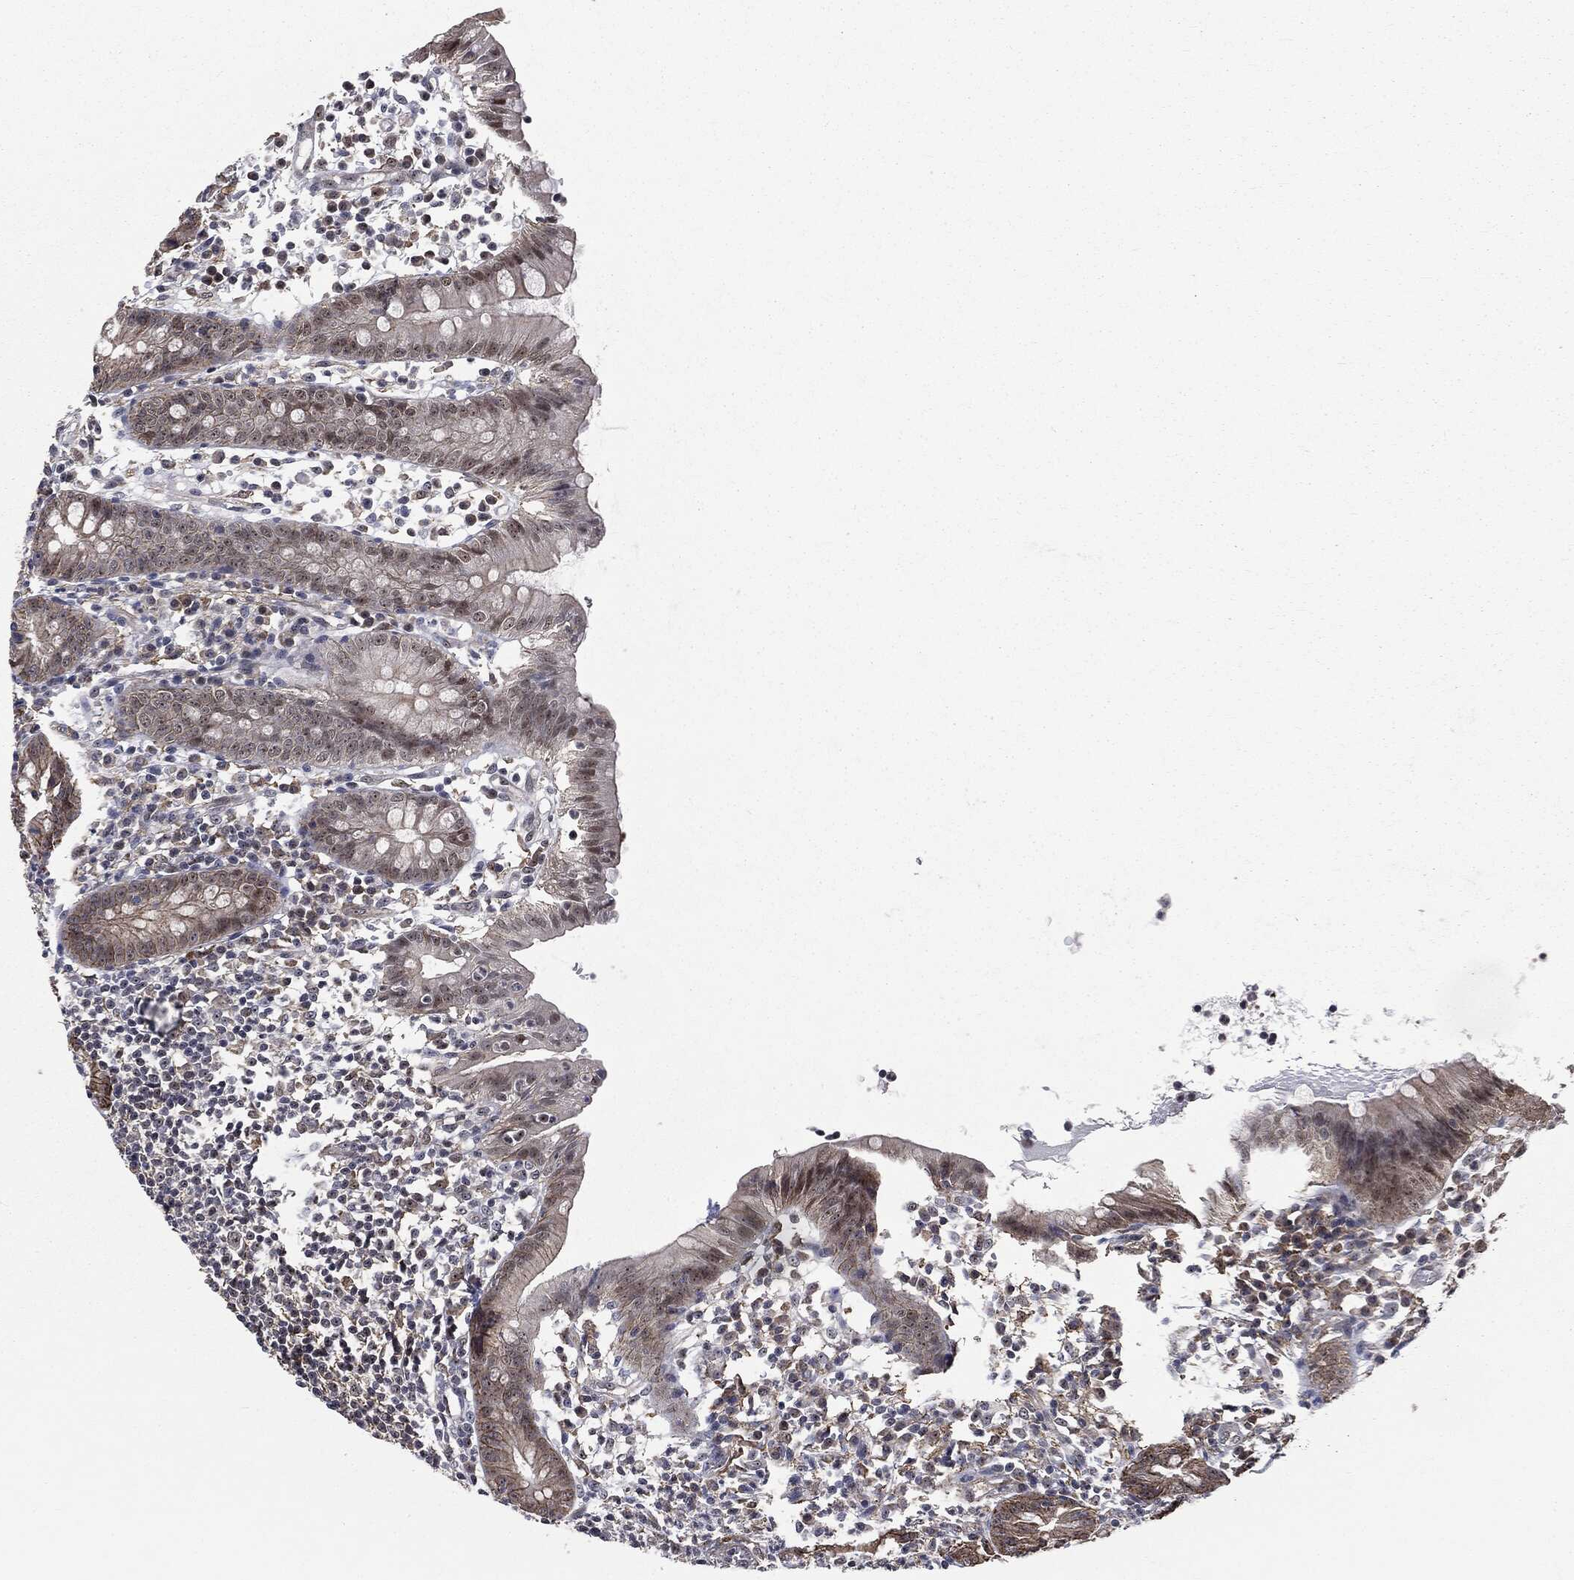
{"staining": {"intensity": "moderate", "quantity": "<25%", "location": "cytoplasmic/membranous"}, "tissue": "appendix", "cell_type": "Glandular cells", "image_type": "normal", "snomed": [{"axis": "morphology", "description": "Normal tissue, NOS"}, {"axis": "topography", "description": "Appendix"}], "caption": "Moderate cytoplasmic/membranous protein positivity is seen in about <25% of glandular cells in appendix.", "gene": "TRMT1L", "patient": {"sex": "female", "age": 40}}